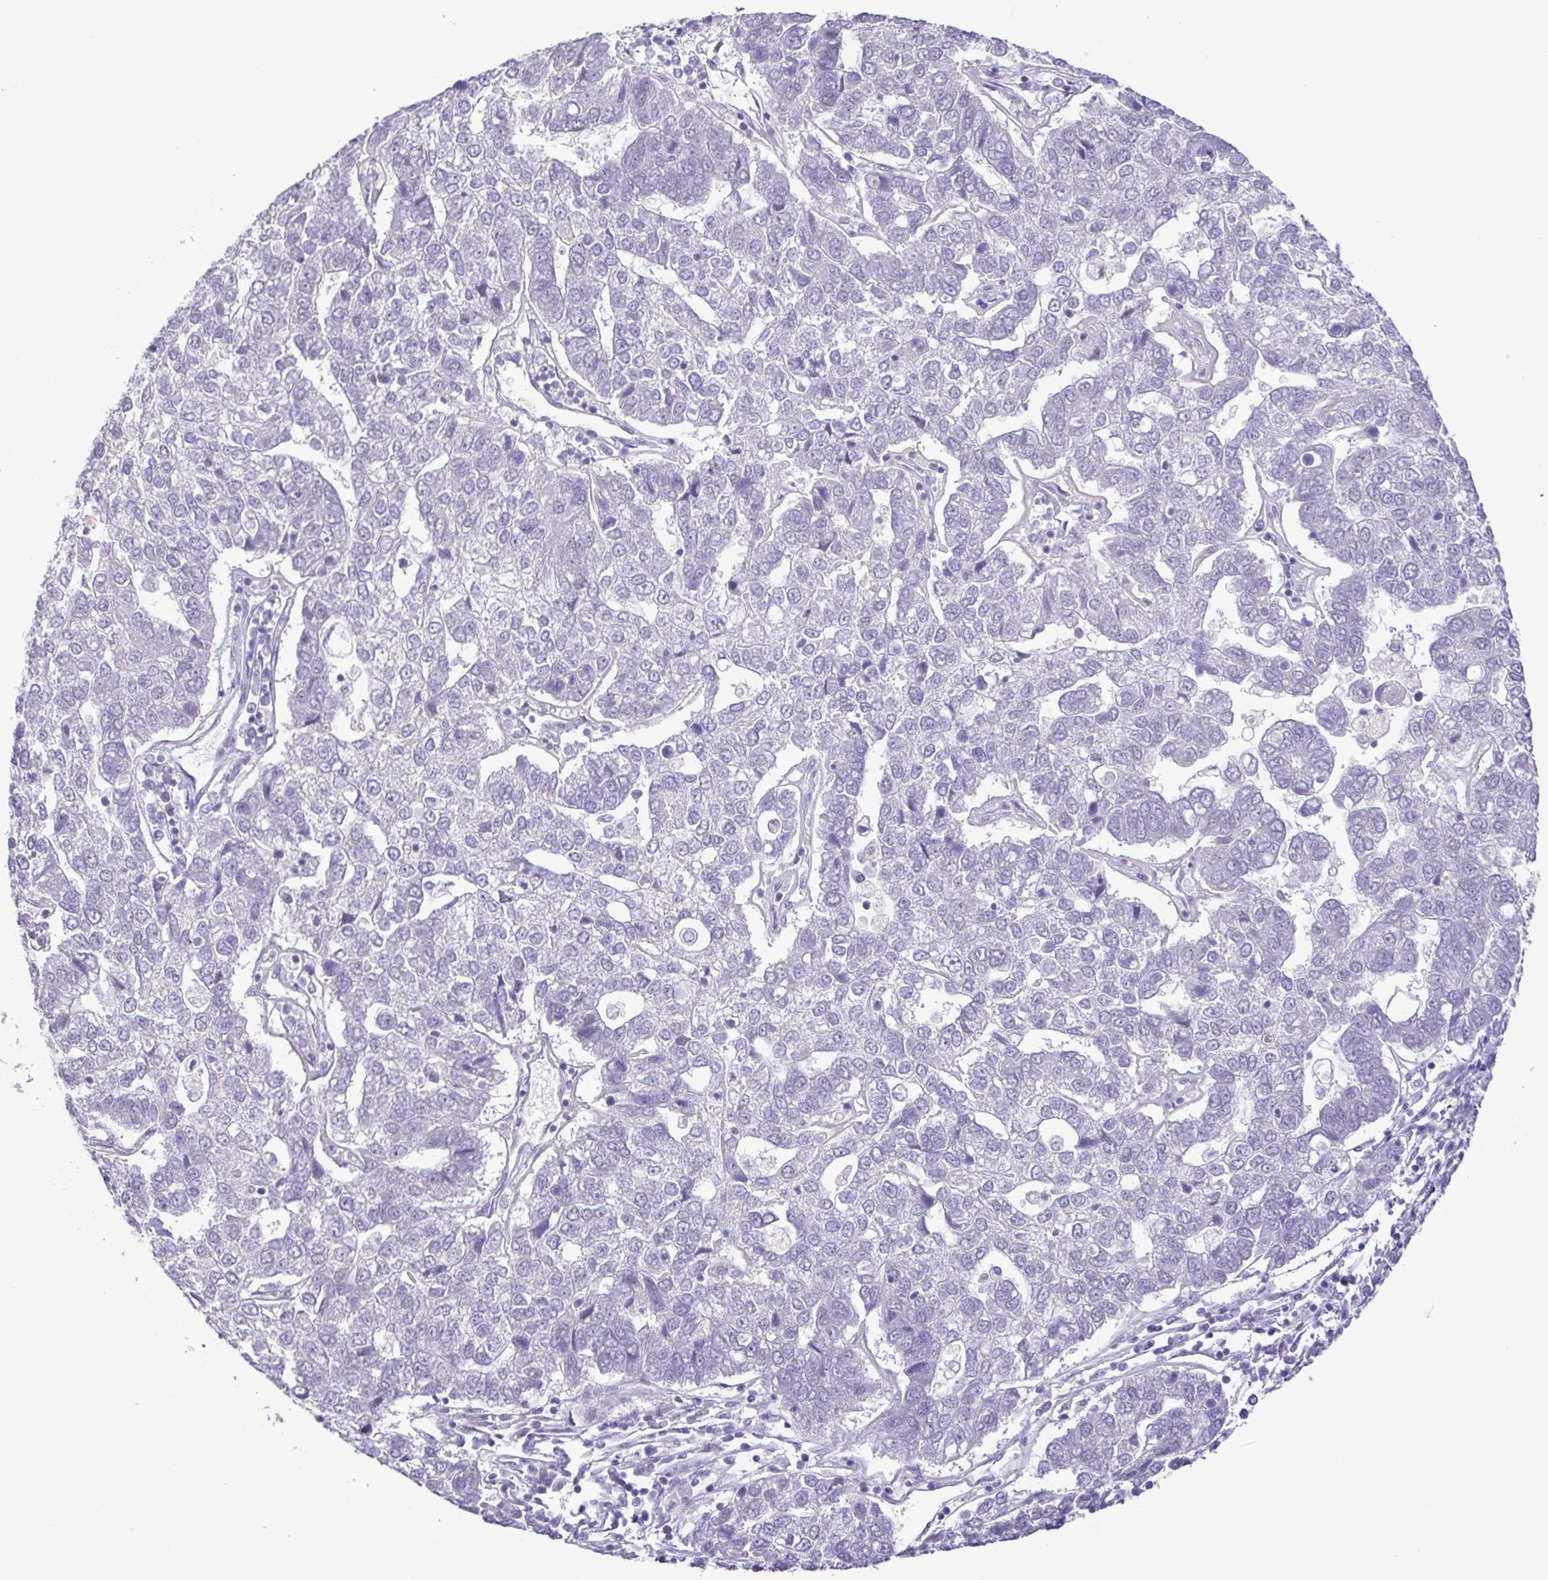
{"staining": {"intensity": "negative", "quantity": "none", "location": "none"}, "tissue": "pancreatic cancer", "cell_type": "Tumor cells", "image_type": "cancer", "snomed": [{"axis": "morphology", "description": "Adenocarcinoma, NOS"}, {"axis": "topography", "description": "Pancreas"}], "caption": "Immunohistochemical staining of human adenocarcinoma (pancreatic) displays no significant expression in tumor cells.", "gene": "IL1RN", "patient": {"sex": "female", "age": 61}}